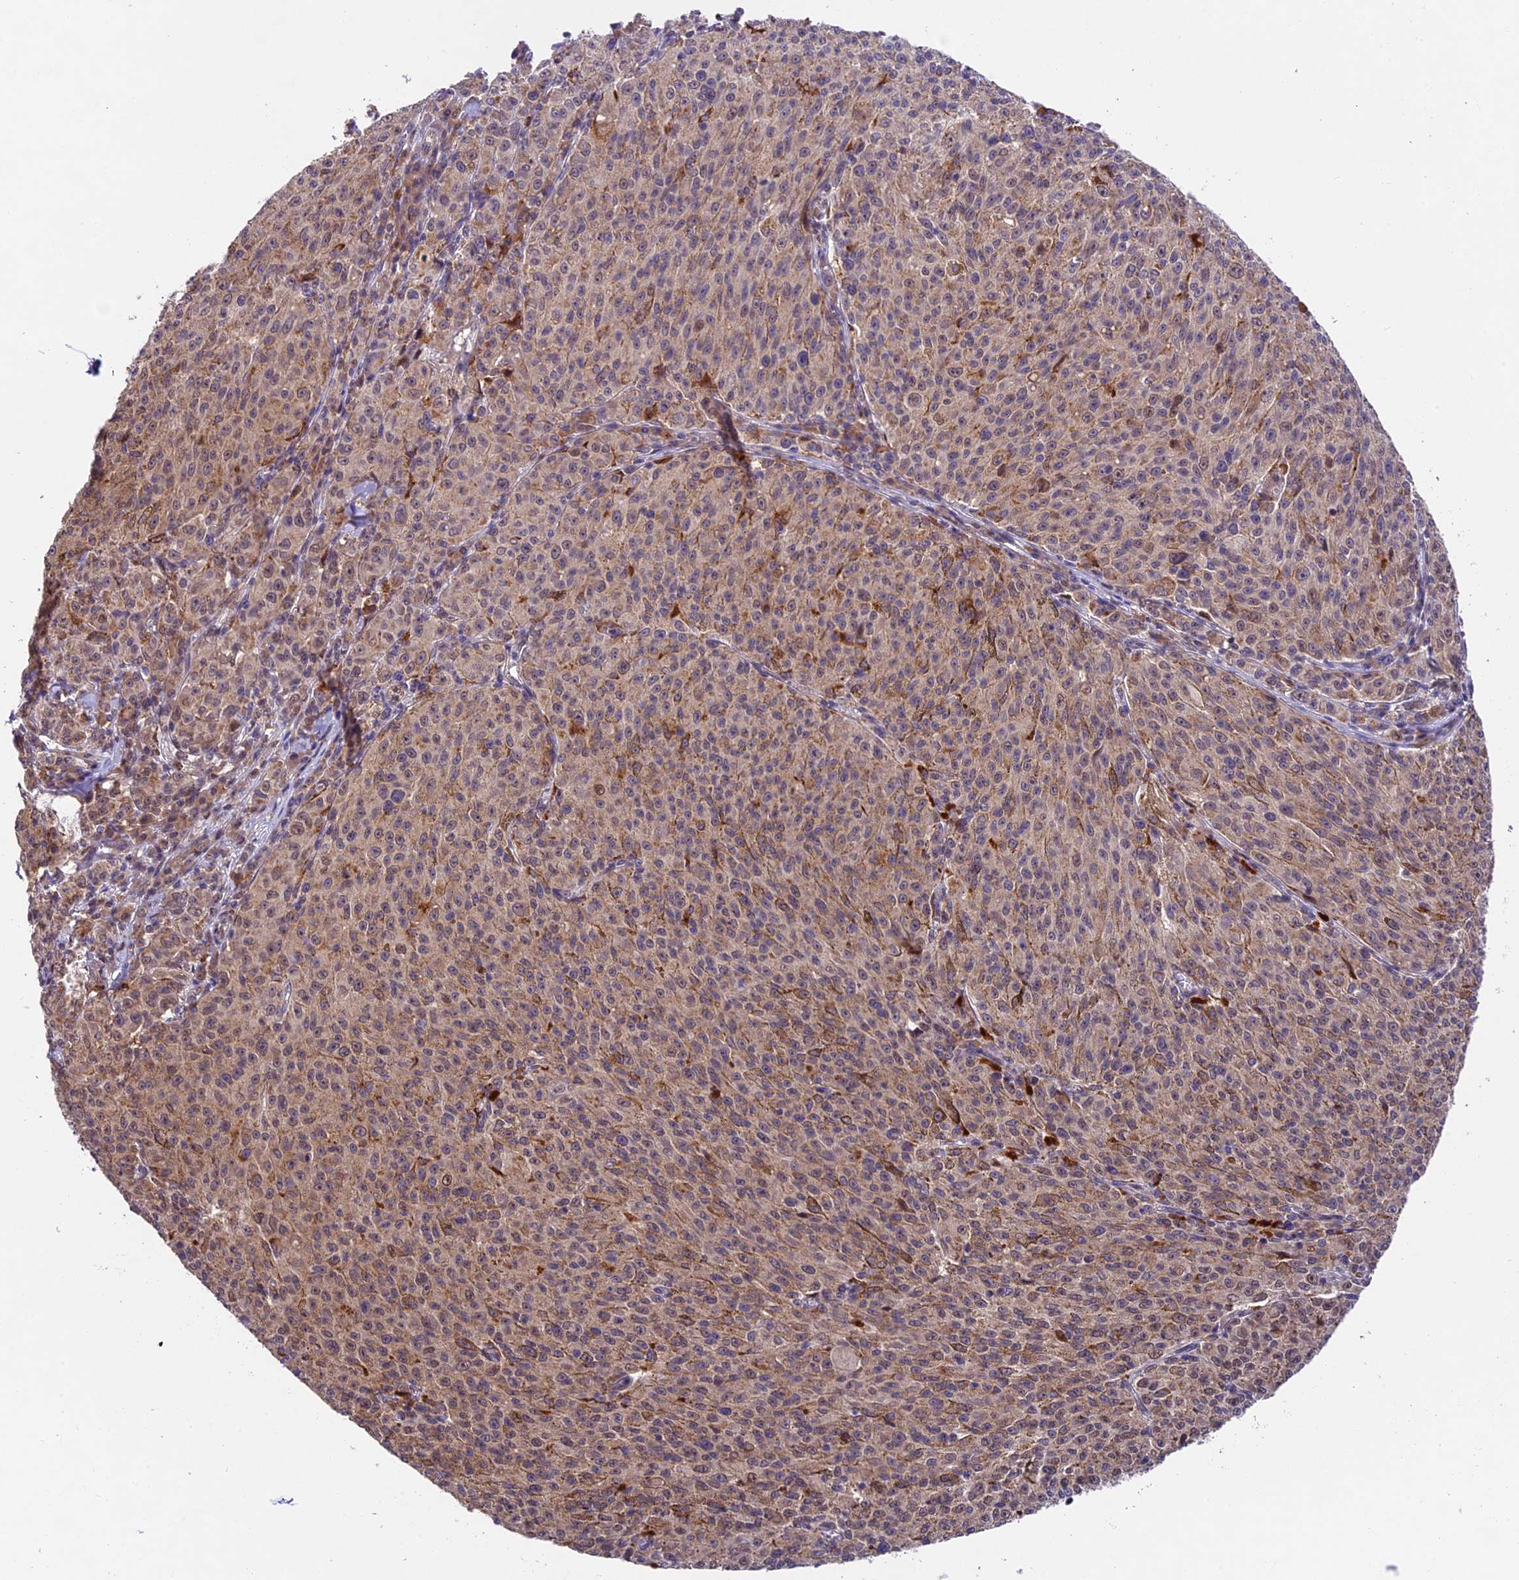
{"staining": {"intensity": "weak", "quantity": ">75%", "location": "cytoplasmic/membranous"}, "tissue": "melanoma", "cell_type": "Tumor cells", "image_type": "cancer", "snomed": [{"axis": "morphology", "description": "Malignant melanoma, NOS"}, {"axis": "topography", "description": "Skin"}], "caption": "Protein staining of melanoma tissue reveals weak cytoplasmic/membranous staining in about >75% of tumor cells.", "gene": "CCSER1", "patient": {"sex": "female", "age": 52}}